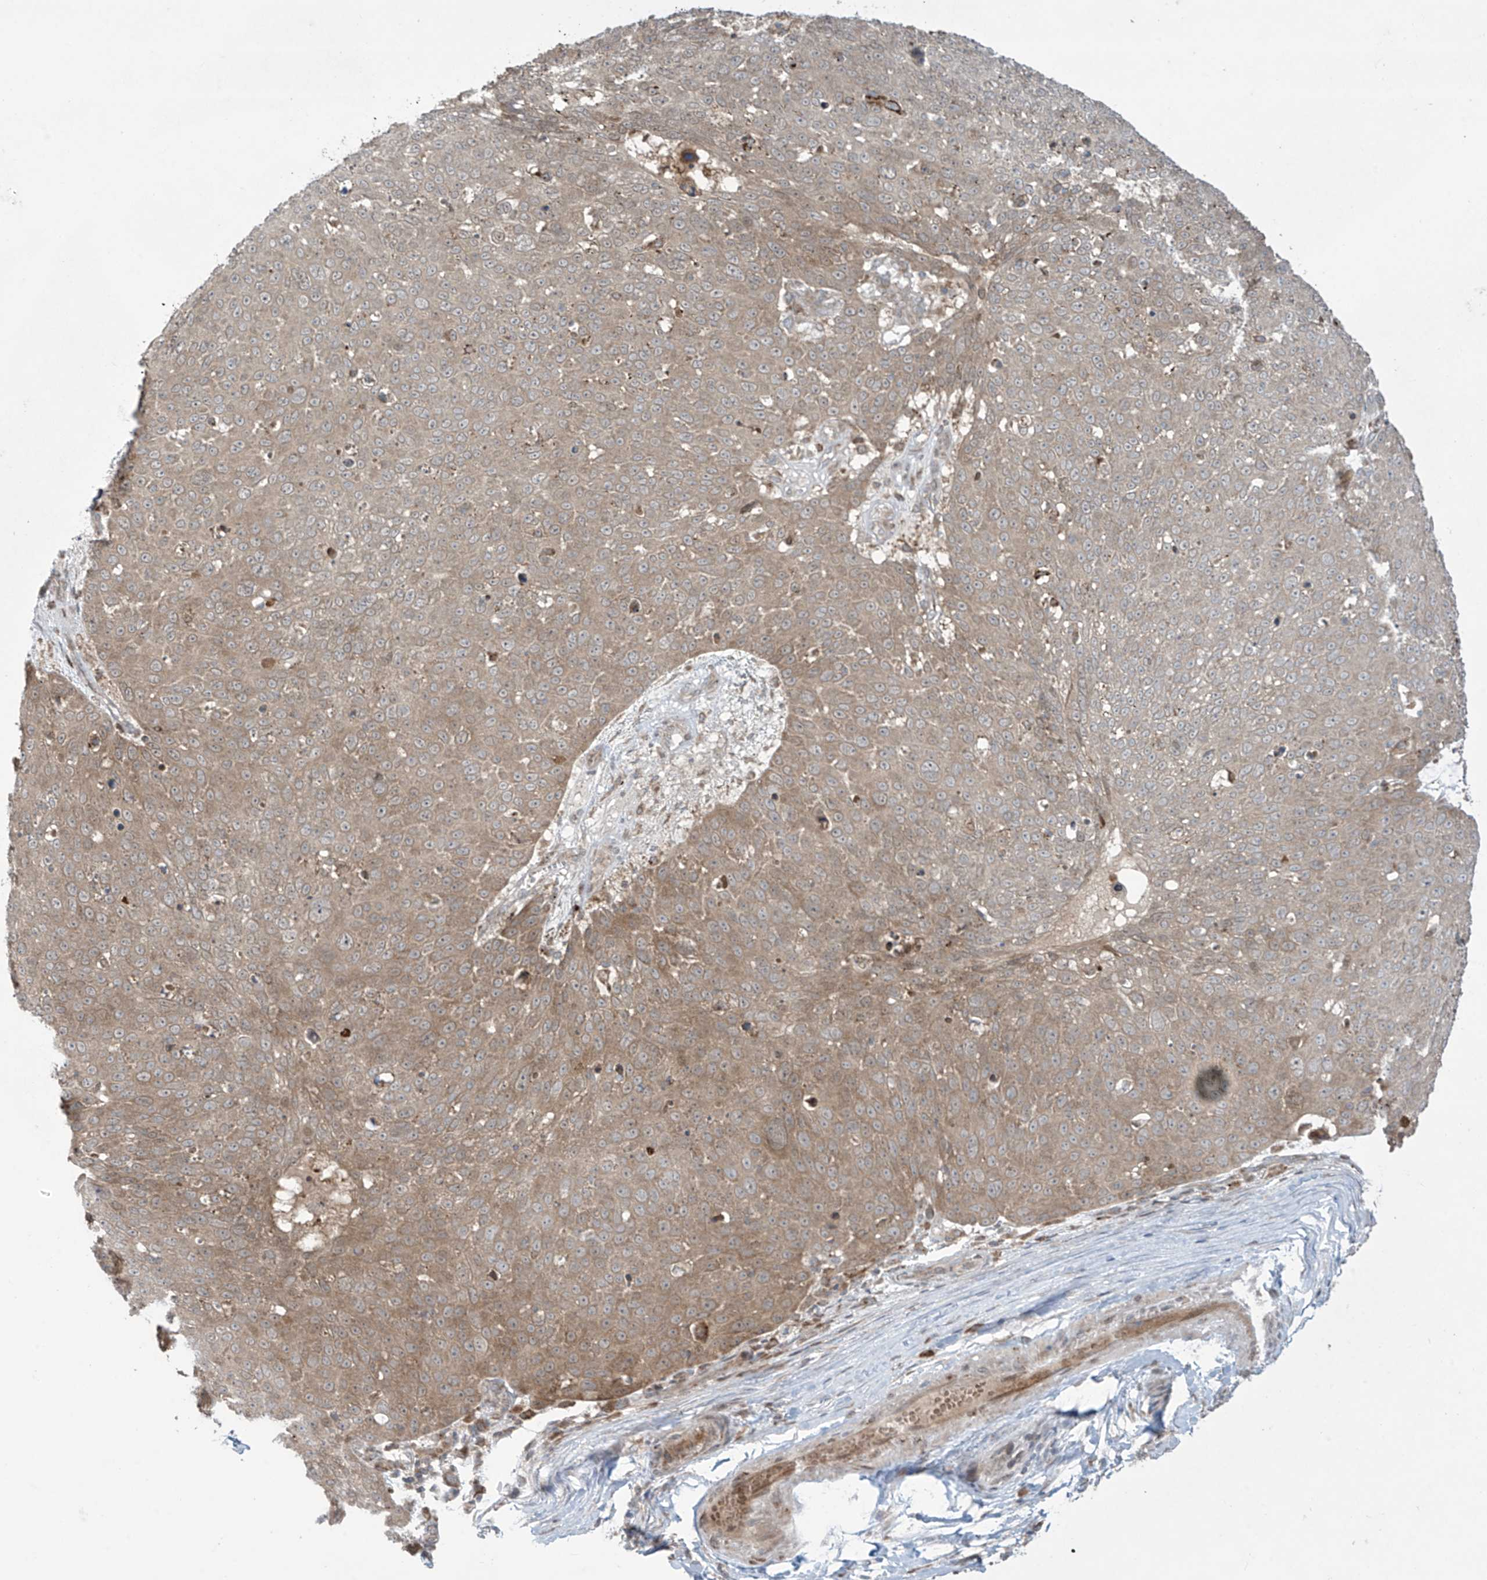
{"staining": {"intensity": "moderate", "quantity": ">75%", "location": "cytoplasmic/membranous"}, "tissue": "skin cancer", "cell_type": "Tumor cells", "image_type": "cancer", "snomed": [{"axis": "morphology", "description": "Squamous cell carcinoma, NOS"}, {"axis": "topography", "description": "Skin"}], "caption": "DAB immunohistochemical staining of human skin cancer reveals moderate cytoplasmic/membranous protein positivity in approximately >75% of tumor cells. Immunohistochemistry stains the protein in brown and the nuclei are stained blue.", "gene": "PPAT", "patient": {"sex": "male", "age": 71}}